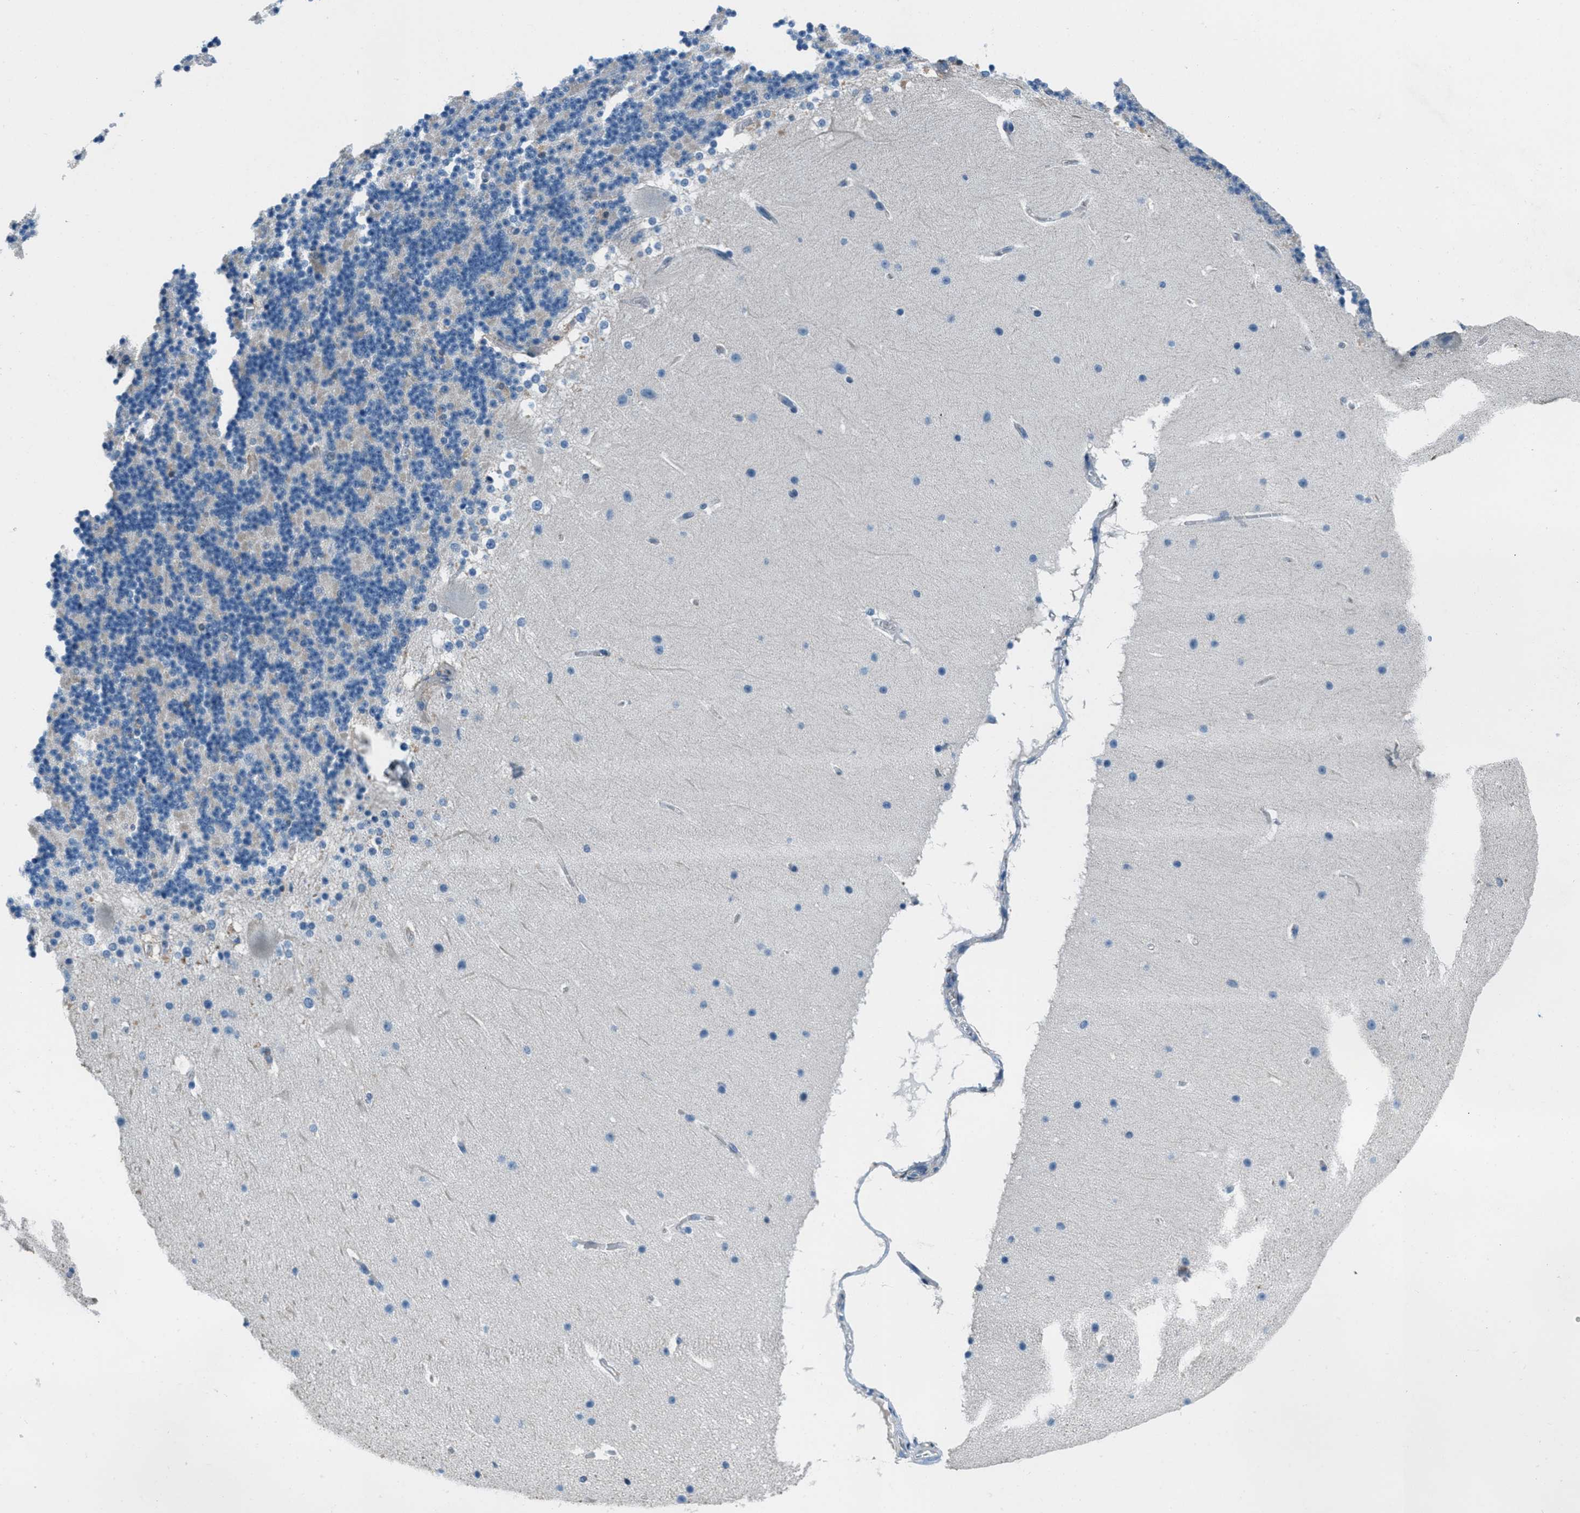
{"staining": {"intensity": "negative", "quantity": "none", "location": "none"}, "tissue": "cerebellum", "cell_type": "Cells in granular layer", "image_type": "normal", "snomed": [{"axis": "morphology", "description": "Normal tissue, NOS"}, {"axis": "topography", "description": "Cerebellum"}], "caption": "IHC histopathology image of benign cerebellum: human cerebellum stained with DAB demonstrates no significant protein expression in cells in granular layer.", "gene": "FBN1", "patient": {"sex": "female", "age": 19}}